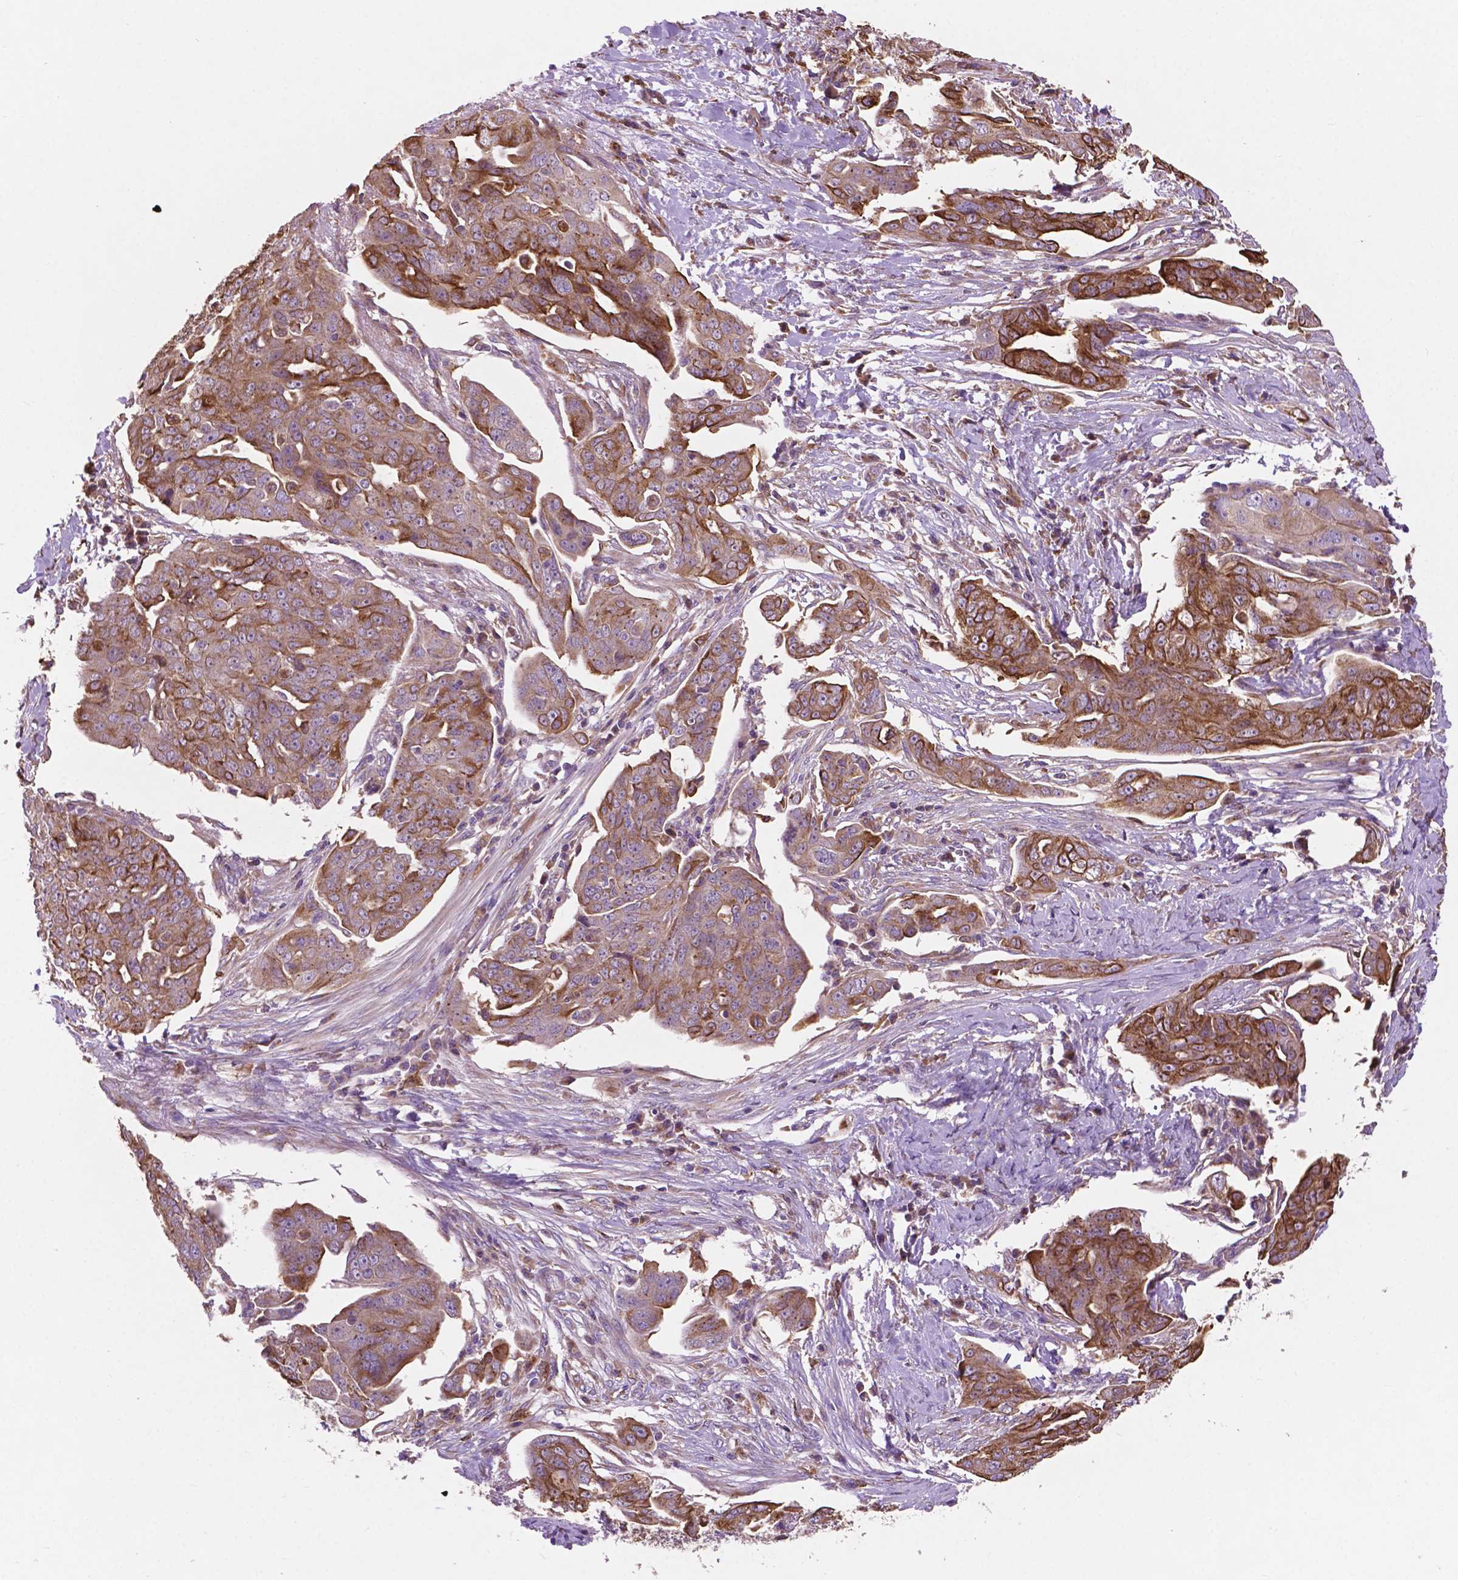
{"staining": {"intensity": "strong", "quantity": "25%-75%", "location": "cytoplasmic/membranous"}, "tissue": "ovarian cancer", "cell_type": "Tumor cells", "image_type": "cancer", "snomed": [{"axis": "morphology", "description": "Carcinoma, endometroid"}, {"axis": "topography", "description": "Ovary"}], "caption": "IHC photomicrograph of neoplastic tissue: ovarian cancer (endometroid carcinoma) stained using immunohistochemistry demonstrates high levels of strong protein expression localized specifically in the cytoplasmic/membranous of tumor cells, appearing as a cytoplasmic/membranous brown color.", "gene": "MBTPS1", "patient": {"sex": "female", "age": 70}}